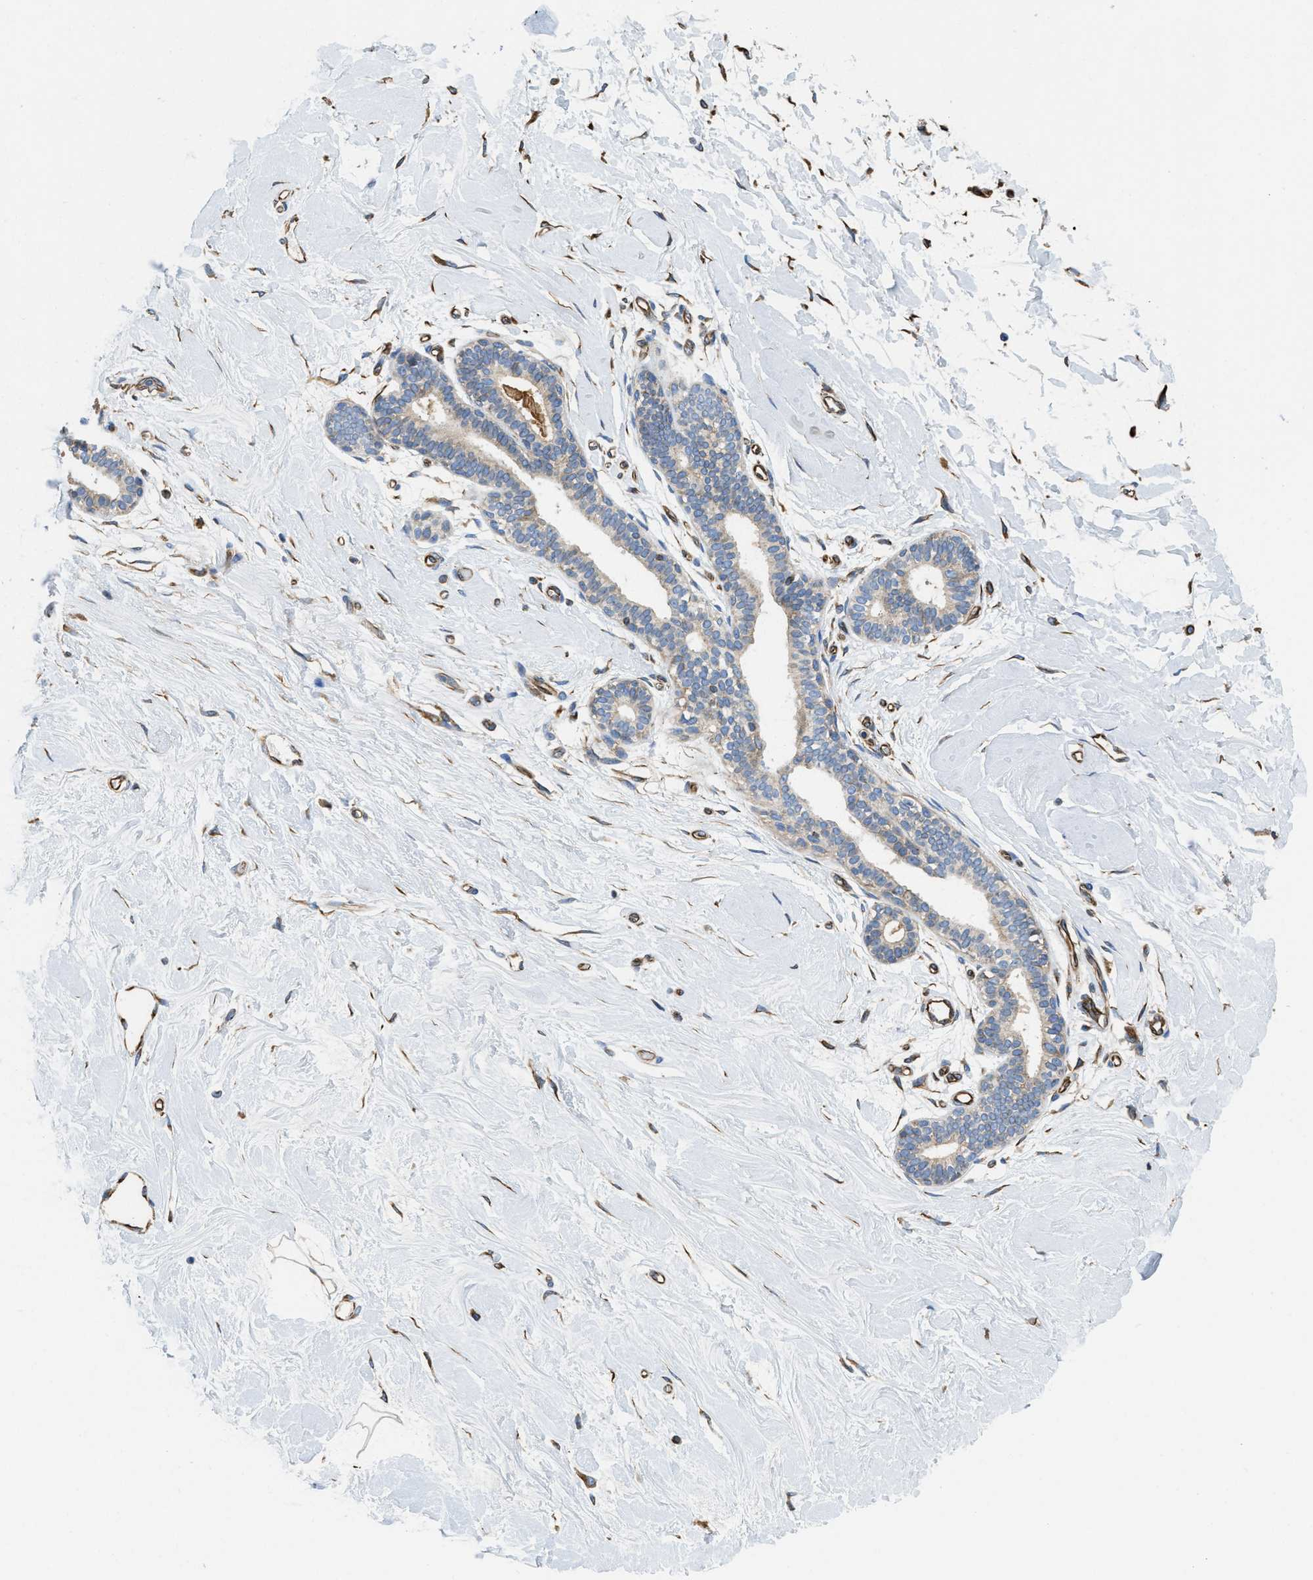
{"staining": {"intensity": "negative", "quantity": "none", "location": "none"}, "tissue": "breast", "cell_type": "Adipocytes", "image_type": "normal", "snomed": [{"axis": "morphology", "description": "Normal tissue, NOS"}, {"axis": "morphology", "description": "Lobular carcinoma"}, {"axis": "topography", "description": "Breast"}], "caption": "A photomicrograph of human breast is negative for staining in adipocytes. (DAB IHC with hematoxylin counter stain).", "gene": "HSD17B12", "patient": {"sex": "female", "age": 59}}